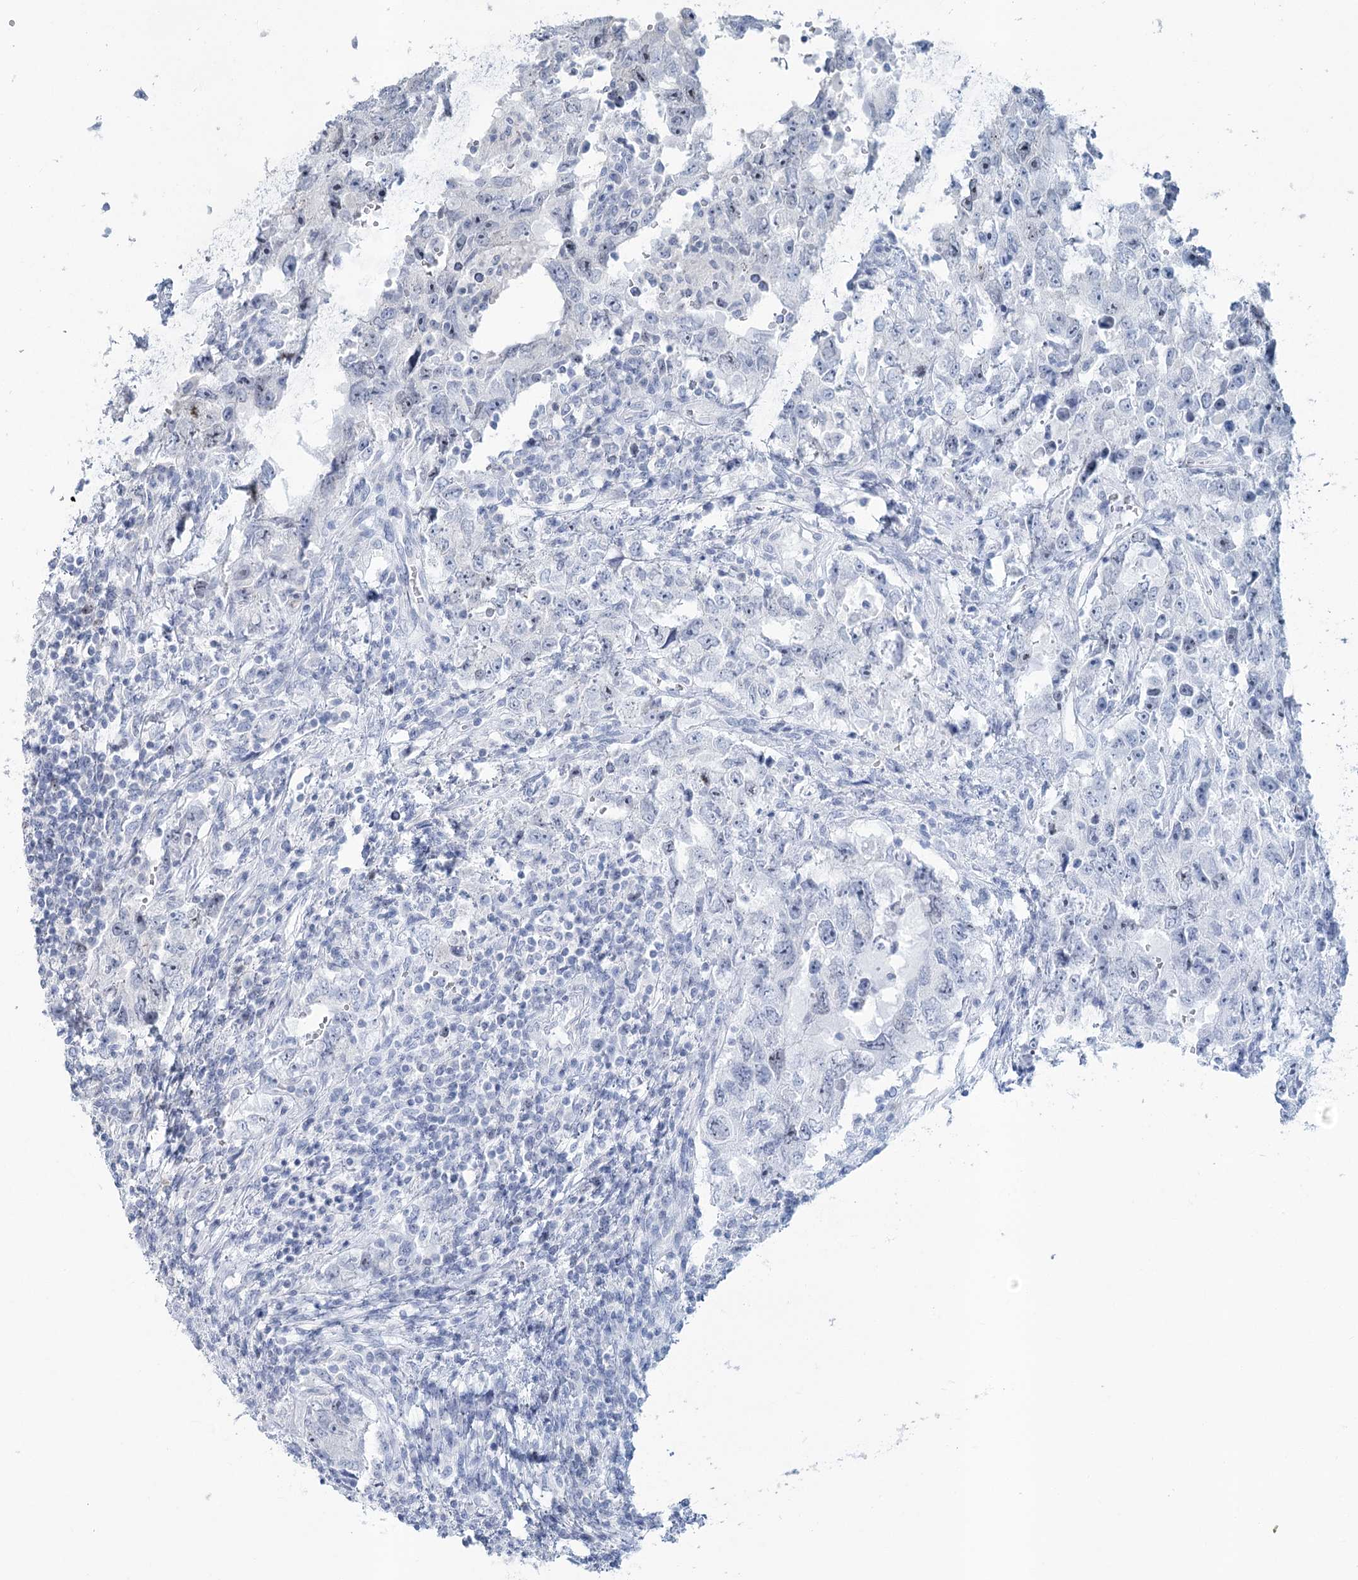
{"staining": {"intensity": "negative", "quantity": "none", "location": "none"}, "tissue": "testis cancer", "cell_type": "Tumor cells", "image_type": "cancer", "snomed": [{"axis": "morphology", "description": "Carcinoma, Embryonal, NOS"}, {"axis": "topography", "description": "Testis"}], "caption": "The image displays no significant expression in tumor cells of testis embryonal carcinoma. The staining was performed using DAB (3,3'-diaminobenzidine) to visualize the protein expression in brown, while the nuclei were stained in blue with hematoxylin (Magnification: 20x).", "gene": "ABITRAM", "patient": {"sex": "male", "age": 26}}